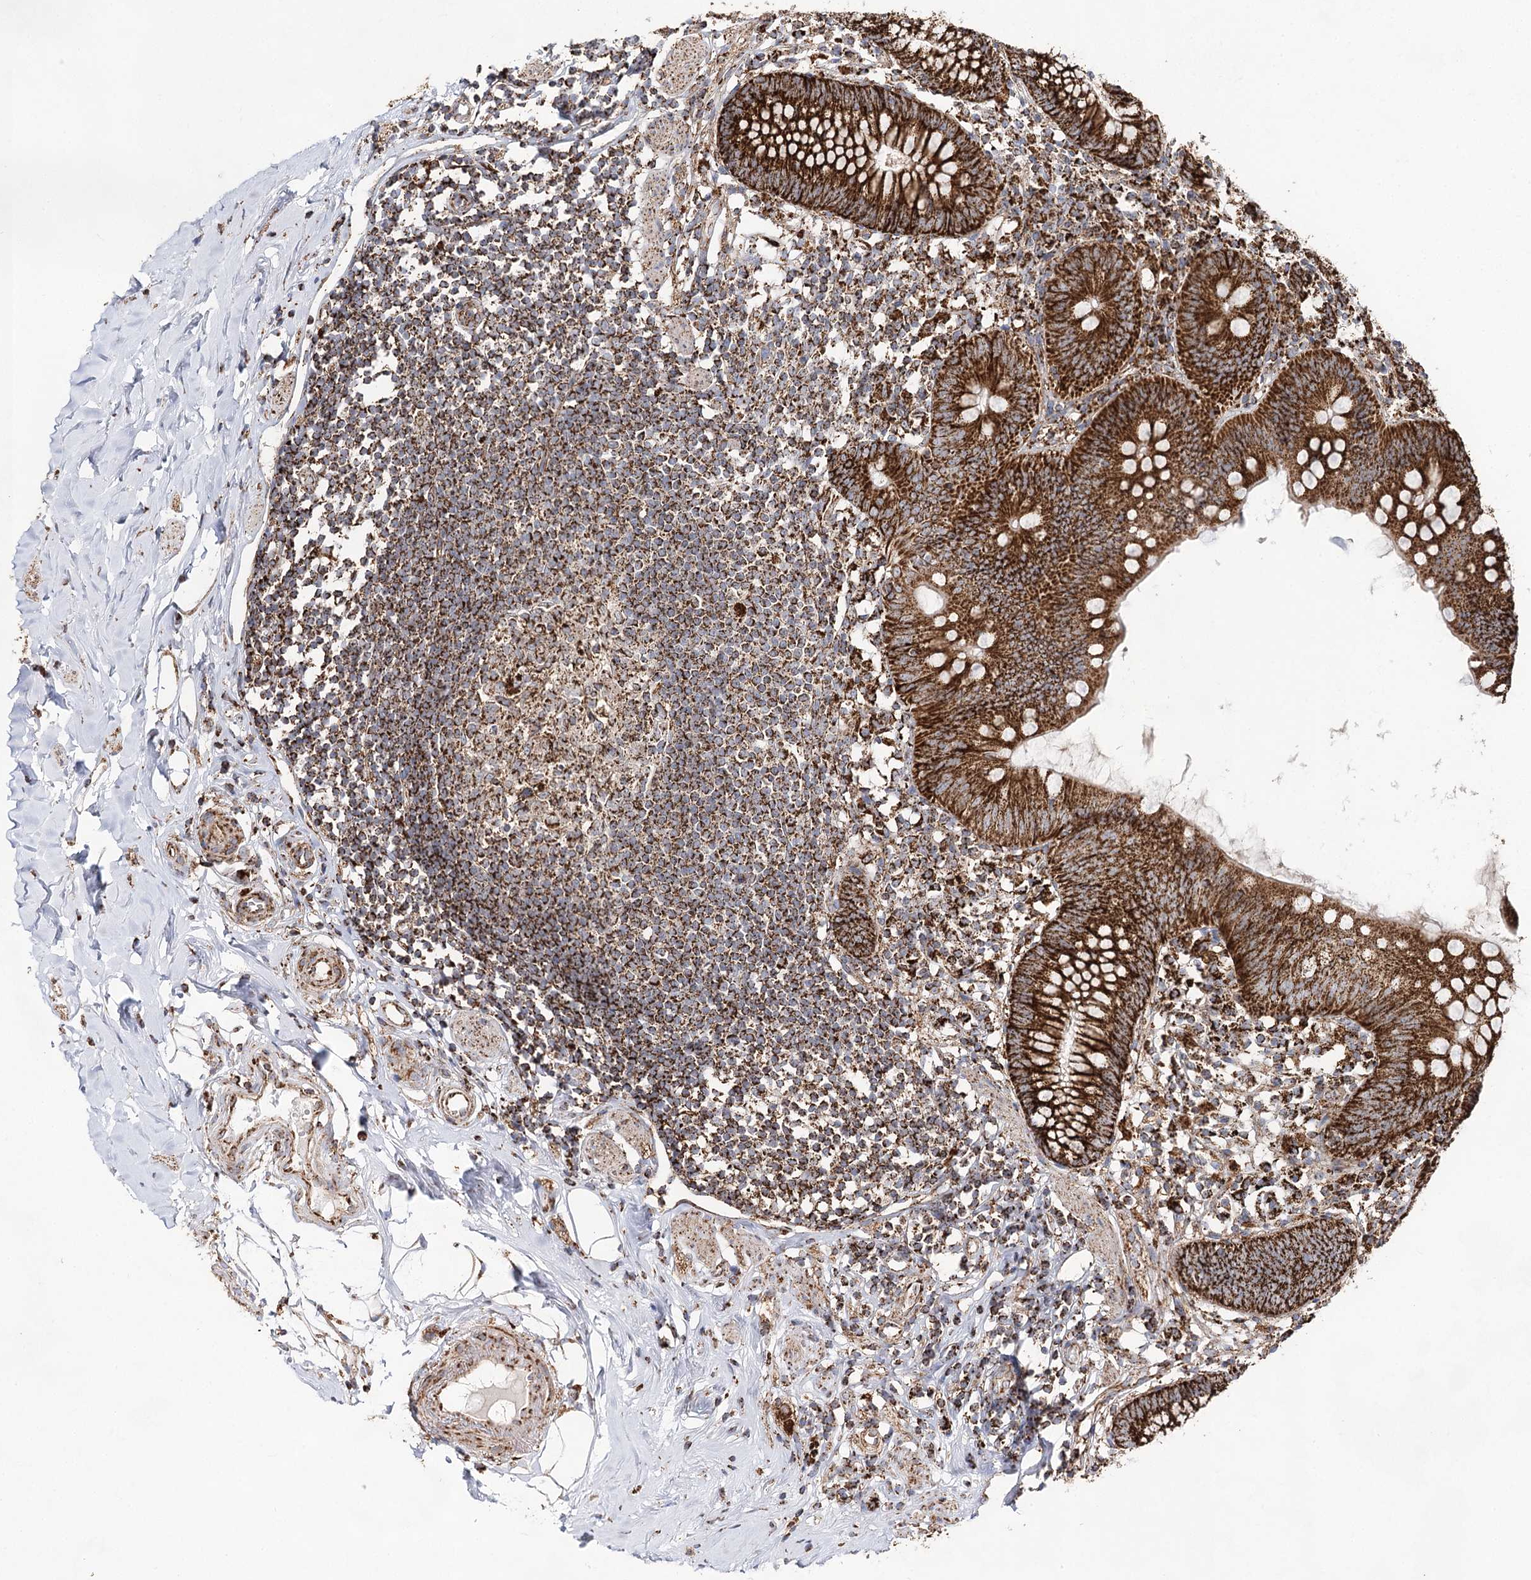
{"staining": {"intensity": "strong", "quantity": ">75%", "location": "cytoplasmic/membranous"}, "tissue": "appendix", "cell_type": "Glandular cells", "image_type": "normal", "snomed": [{"axis": "morphology", "description": "Normal tissue, NOS"}, {"axis": "topography", "description": "Appendix"}], "caption": "Protein staining by immunohistochemistry (IHC) reveals strong cytoplasmic/membranous positivity in about >75% of glandular cells in normal appendix.", "gene": "NADK2", "patient": {"sex": "female", "age": 62}}